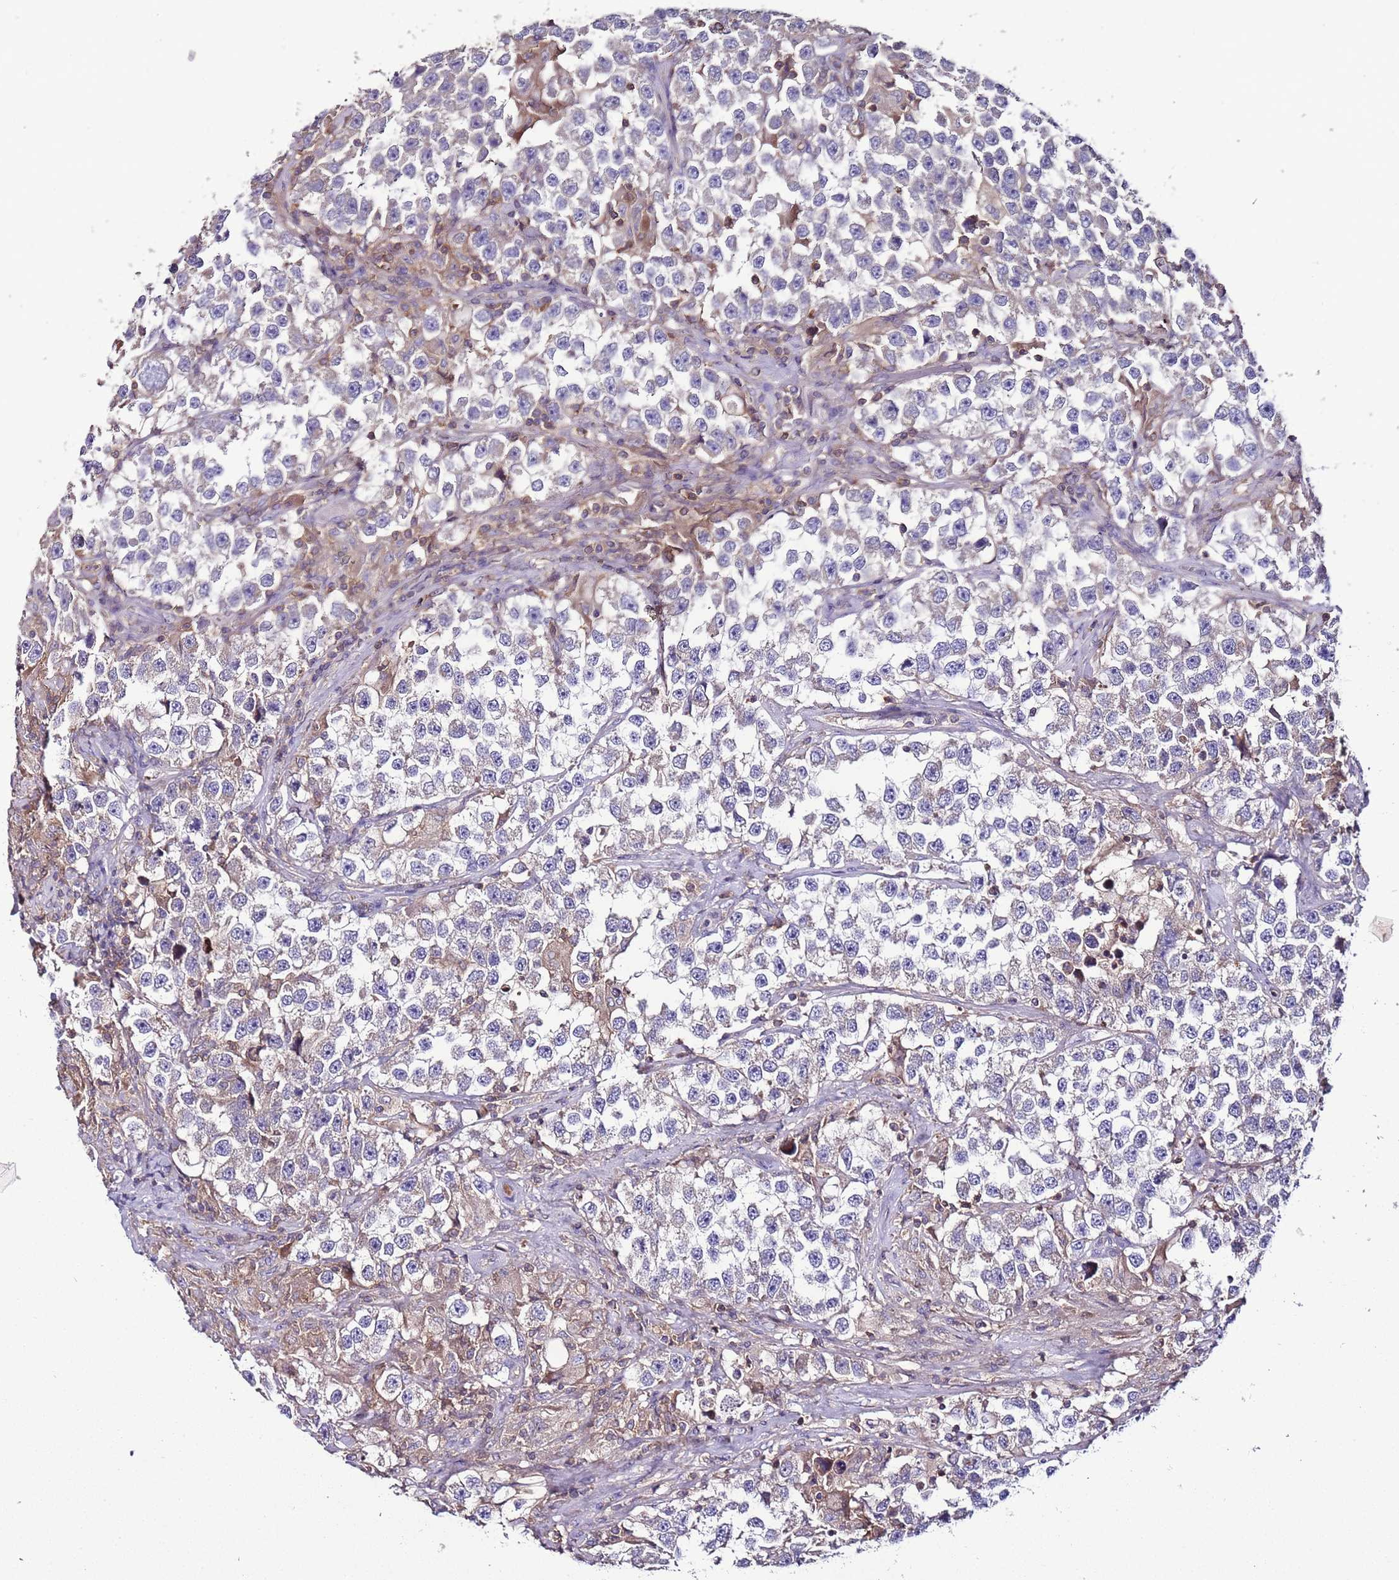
{"staining": {"intensity": "negative", "quantity": "none", "location": "none"}, "tissue": "testis cancer", "cell_type": "Tumor cells", "image_type": "cancer", "snomed": [{"axis": "morphology", "description": "Seminoma, NOS"}, {"axis": "topography", "description": "Testis"}], "caption": "IHC histopathology image of neoplastic tissue: testis seminoma stained with DAB exhibits no significant protein expression in tumor cells.", "gene": "IGIP", "patient": {"sex": "male", "age": 46}}